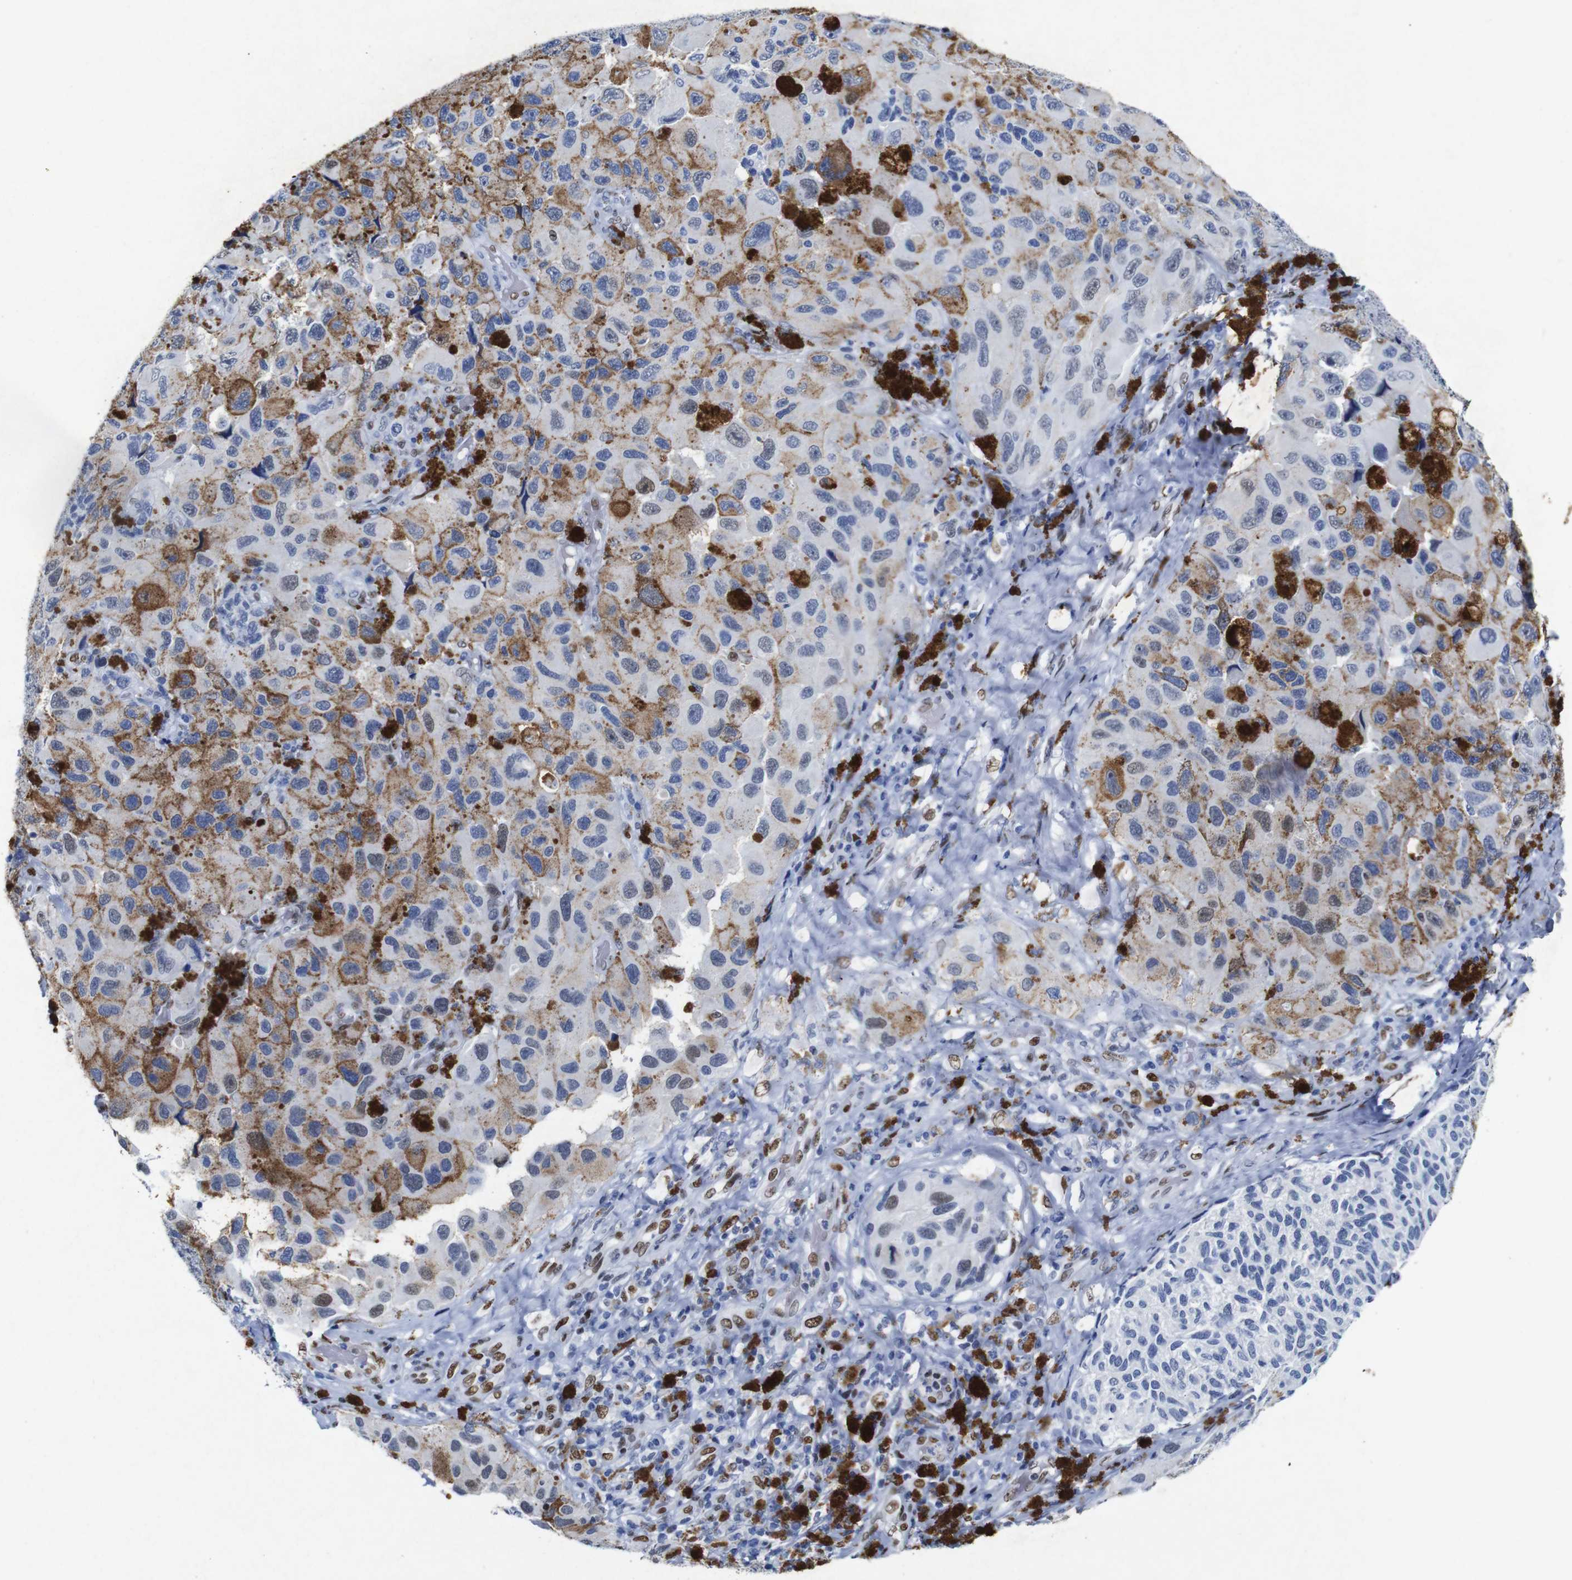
{"staining": {"intensity": "negative", "quantity": "none", "location": "none"}, "tissue": "melanoma", "cell_type": "Tumor cells", "image_type": "cancer", "snomed": [{"axis": "morphology", "description": "Malignant melanoma, NOS"}, {"axis": "topography", "description": "Skin"}], "caption": "Immunohistochemistry micrograph of neoplastic tissue: human malignant melanoma stained with DAB displays no significant protein expression in tumor cells.", "gene": "FOSL2", "patient": {"sex": "female", "age": 73}}